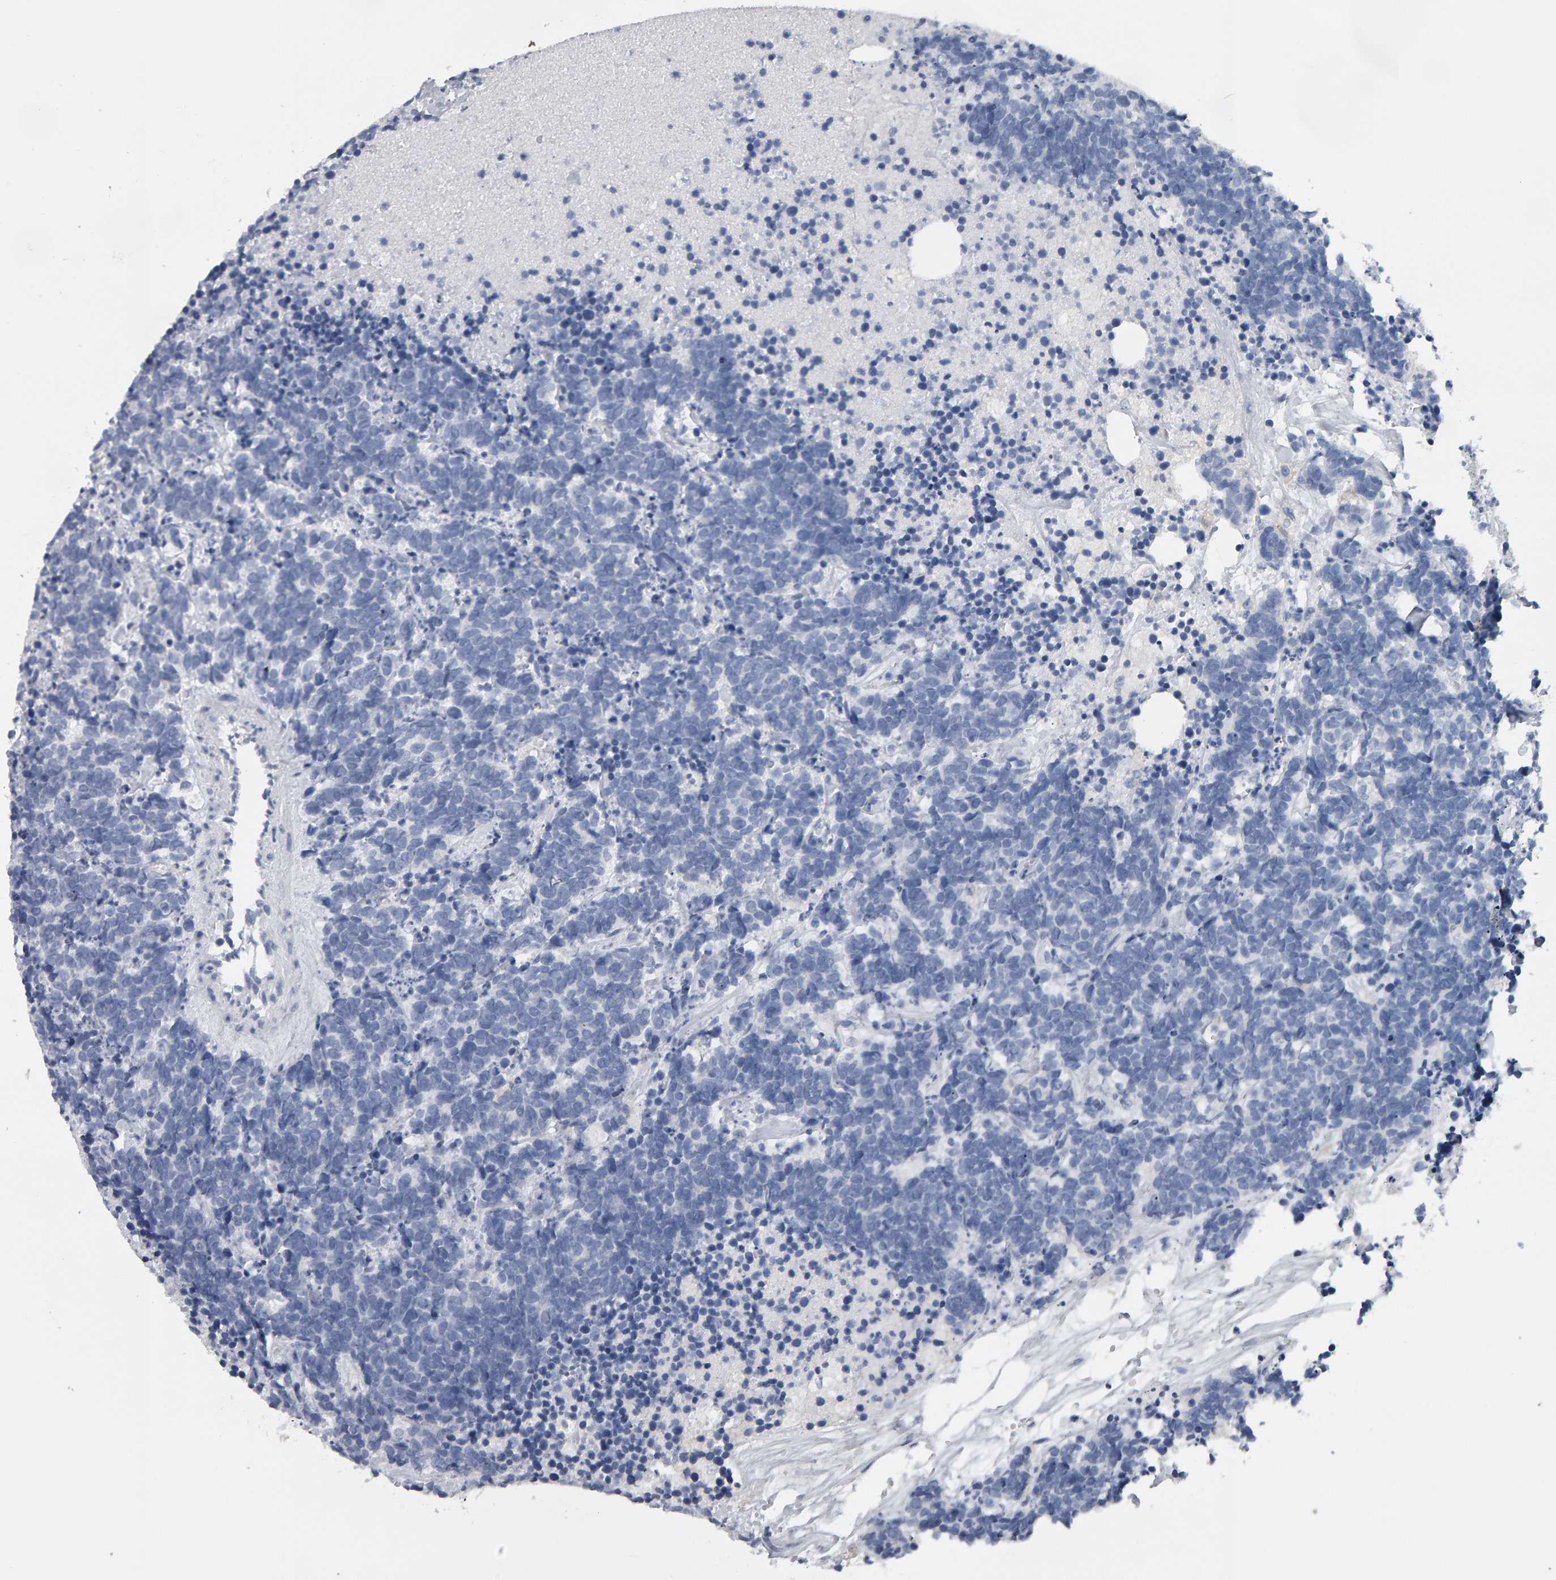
{"staining": {"intensity": "negative", "quantity": "none", "location": "none"}, "tissue": "carcinoid", "cell_type": "Tumor cells", "image_type": "cancer", "snomed": [{"axis": "morphology", "description": "Carcinoma, NOS"}, {"axis": "morphology", "description": "Carcinoid, malignant, NOS"}, {"axis": "topography", "description": "Urinary bladder"}], "caption": "Protein analysis of carcinoid exhibits no significant staining in tumor cells.", "gene": "CD38", "patient": {"sex": "male", "age": 57}}